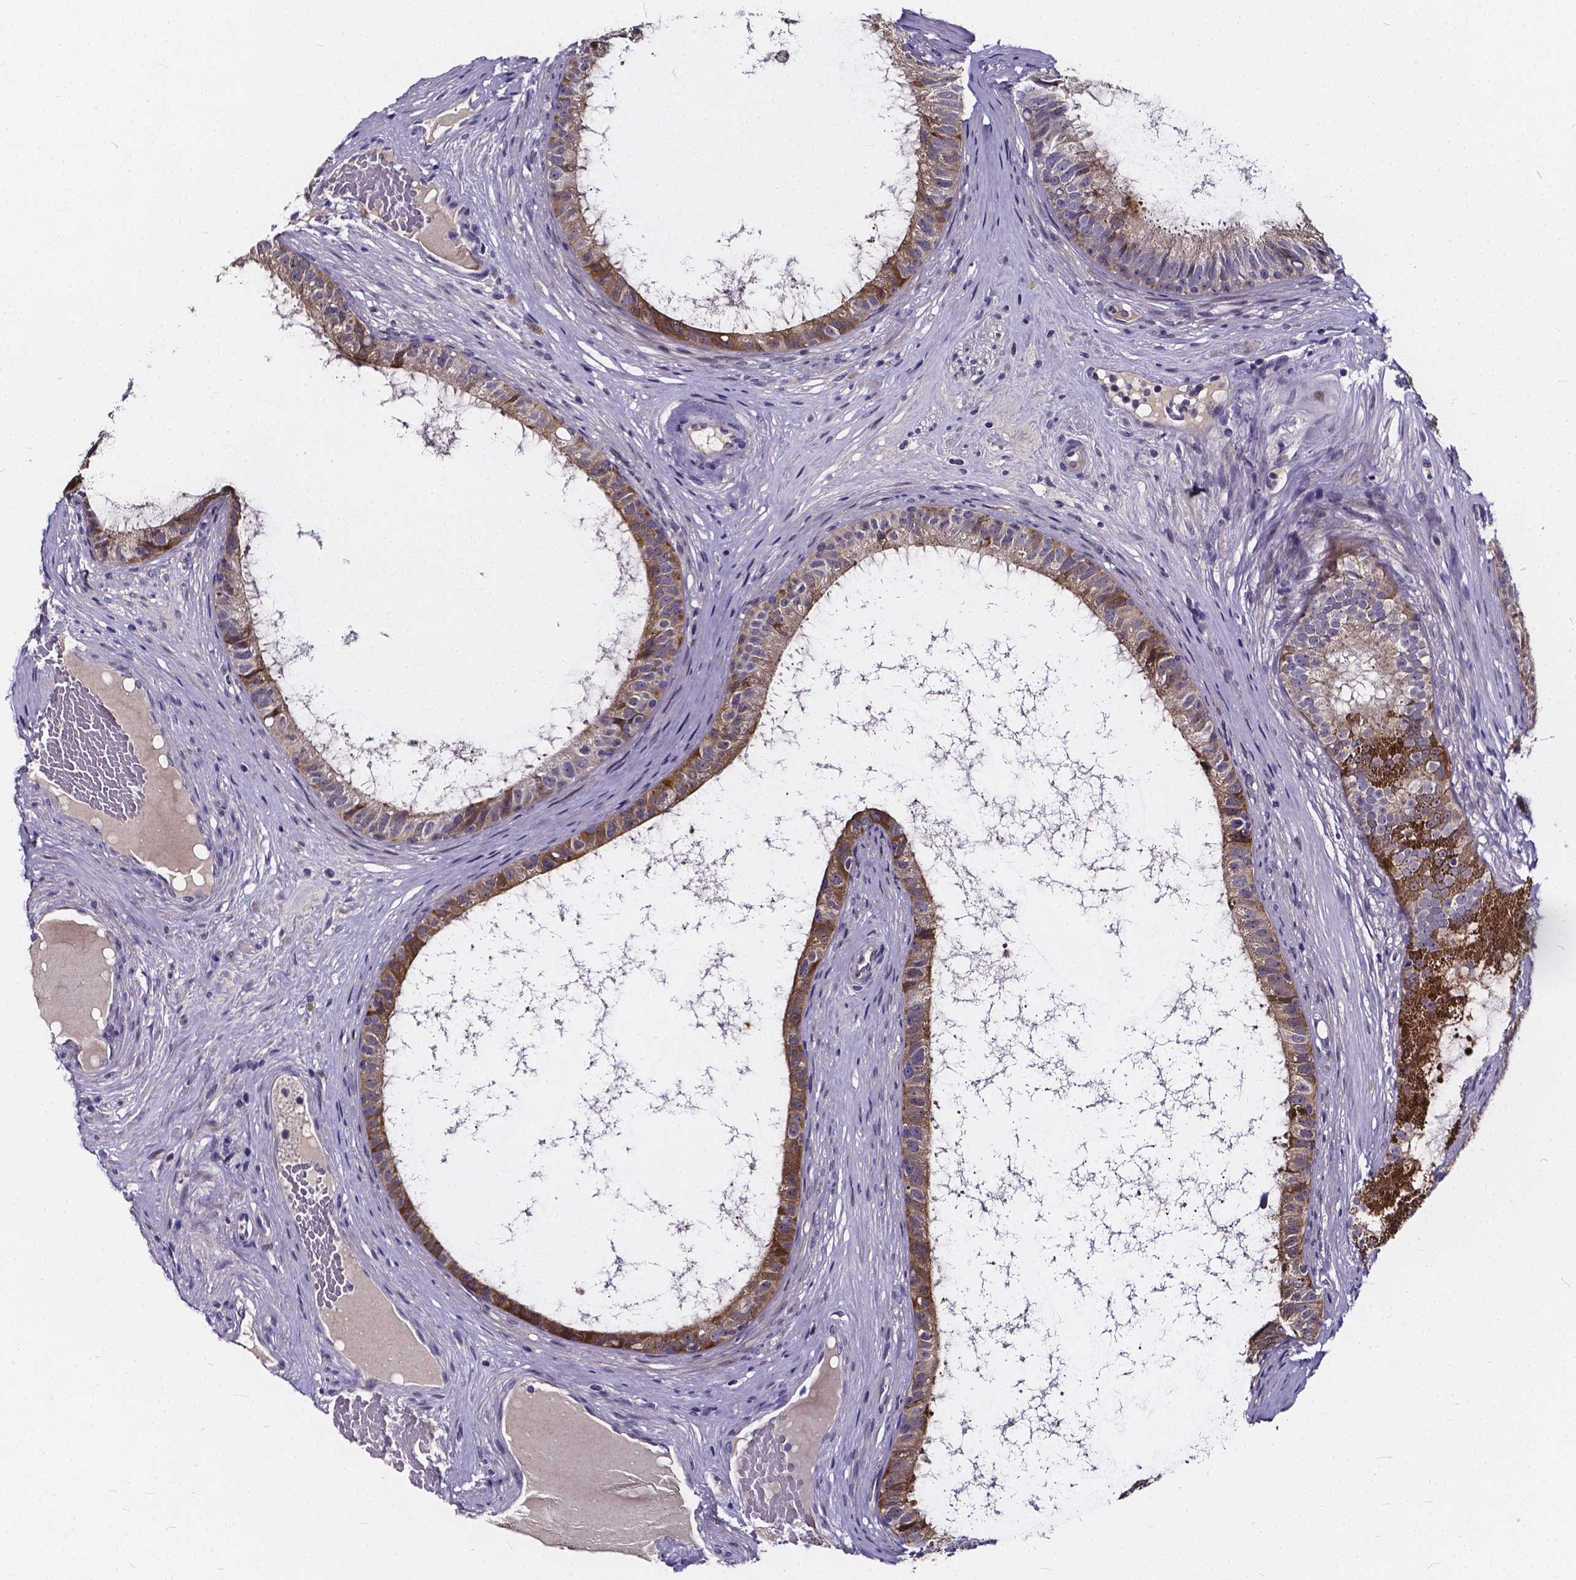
{"staining": {"intensity": "moderate", "quantity": "25%-75%", "location": "cytoplasmic/membranous"}, "tissue": "epididymis", "cell_type": "Glandular cells", "image_type": "normal", "snomed": [{"axis": "morphology", "description": "Normal tissue, NOS"}, {"axis": "topography", "description": "Epididymis"}], "caption": "DAB (3,3'-diaminobenzidine) immunohistochemical staining of benign human epididymis shows moderate cytoplasmic/membranous protein positivity in about 25%-75% of glandular cells.", "gene": "SOWAHA", "patient": {"sex": "male", "age": 59}}